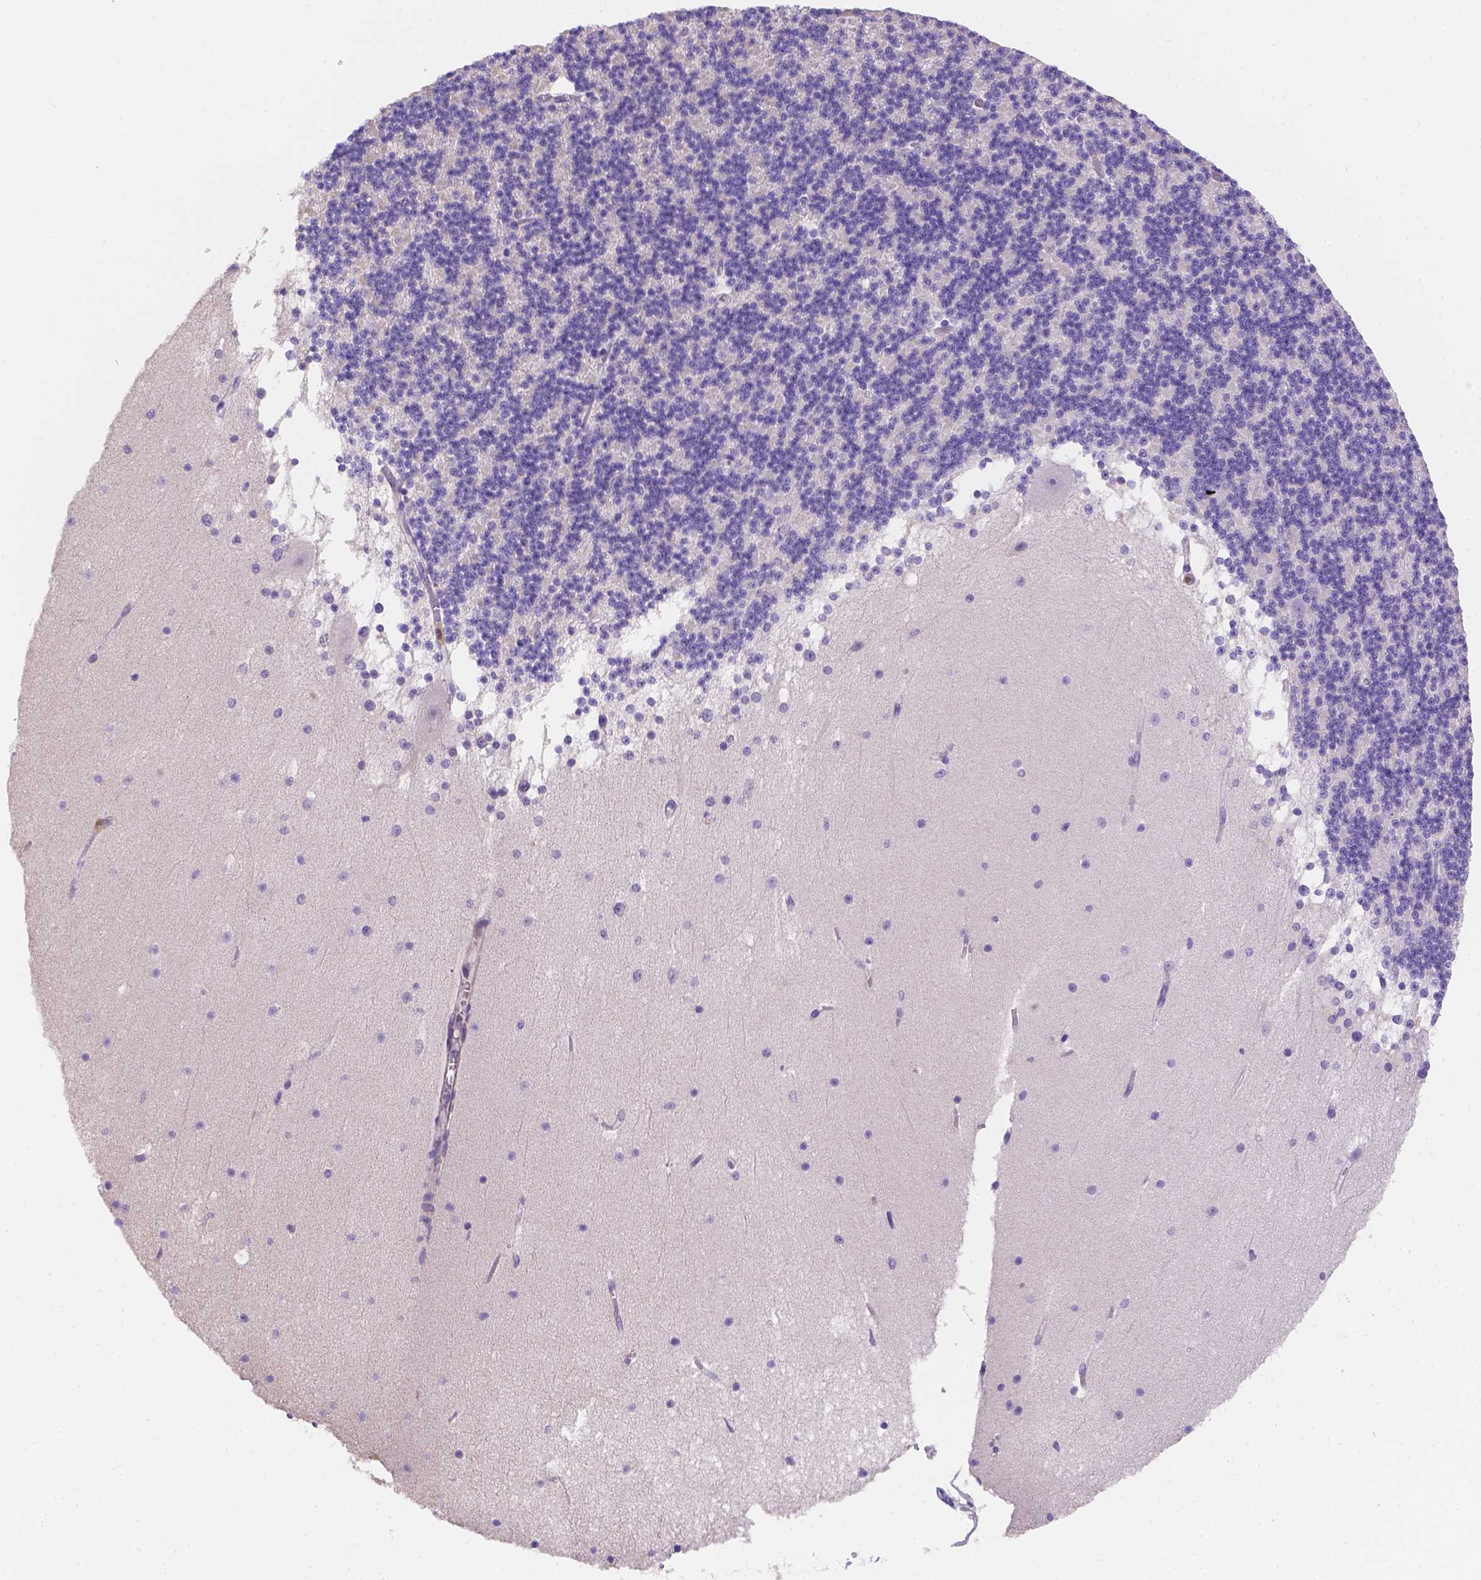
{"staining": {"intensity": "negative", "quantity": "none", "location": "none"}, "tissue": "cerebellum", "cell_type": "Cells in granular layer", "image_type": "normal", "snomed": [{"axis": "morphology", "description": "Normal tissue, NOS"}, {"axis": "topography", "description": "Cerebellum"}], "caption": "Immunohistochemistry of benign human cerebellum displays no staining in cells in granular layer.", "gene": "NXPE2", "patient": {"sex": "female", "age": 19}}